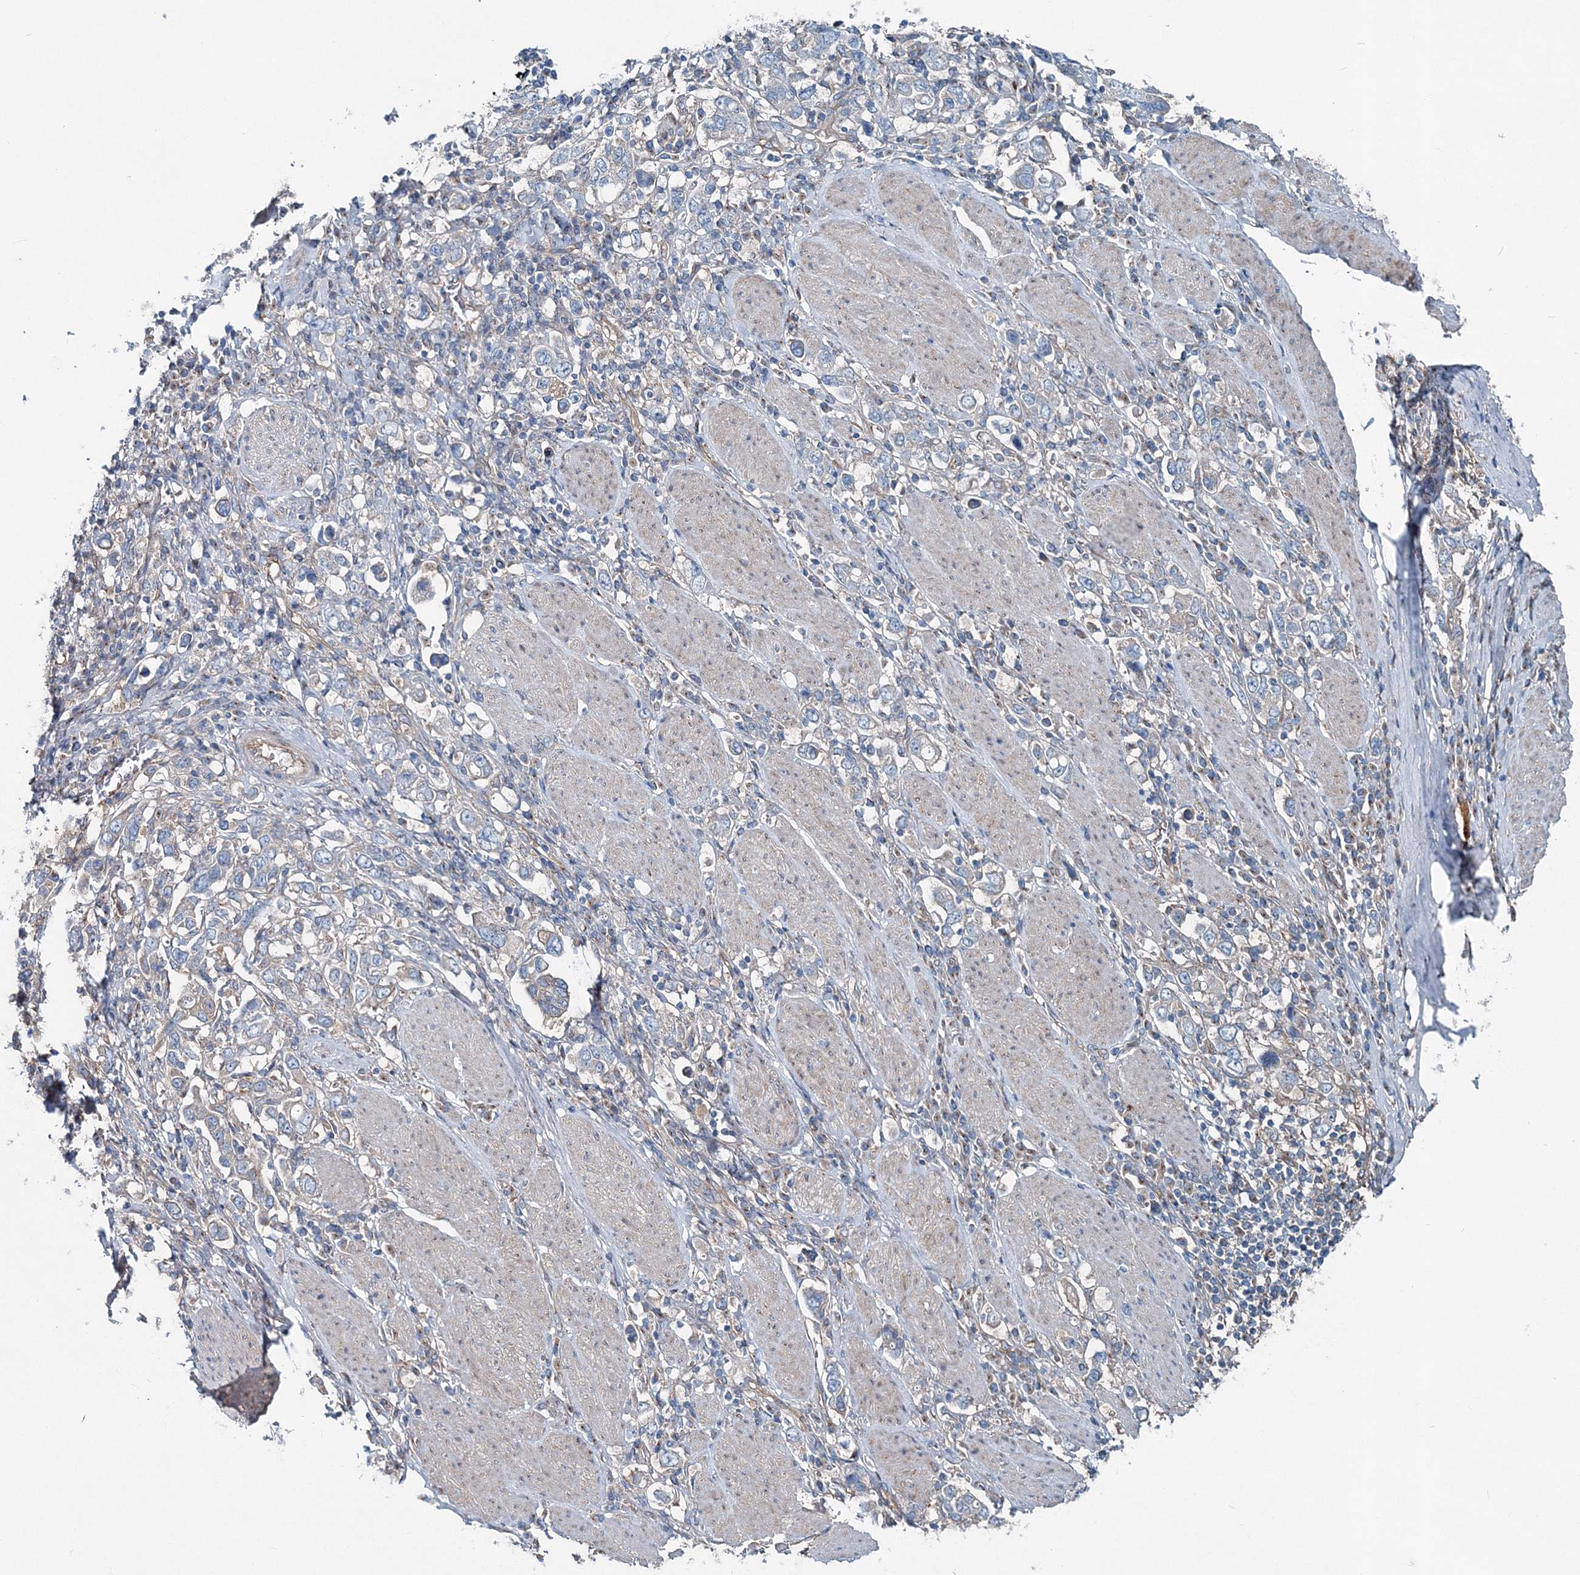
{"staining": {"intensity": "weak", "quantity": "<25%", "location": "cytoplasmic/membranous"}, "tissue": "stomach cancer", "cell_type": "Tumor cells", "image_type": "cancer", "snomed": [{"axis": "morphology", "description": "Adenocarcinoma, NOS"}, {"axis": "topography", "description": "Stomach, upper"}], "caption": "Stomach cancer (adenocarcinoma) stained for a protein using IHC reveals no expression tumor cells.", "gene": "MPHOSPH9", "patient": {"sex": "male", "age": 62}}